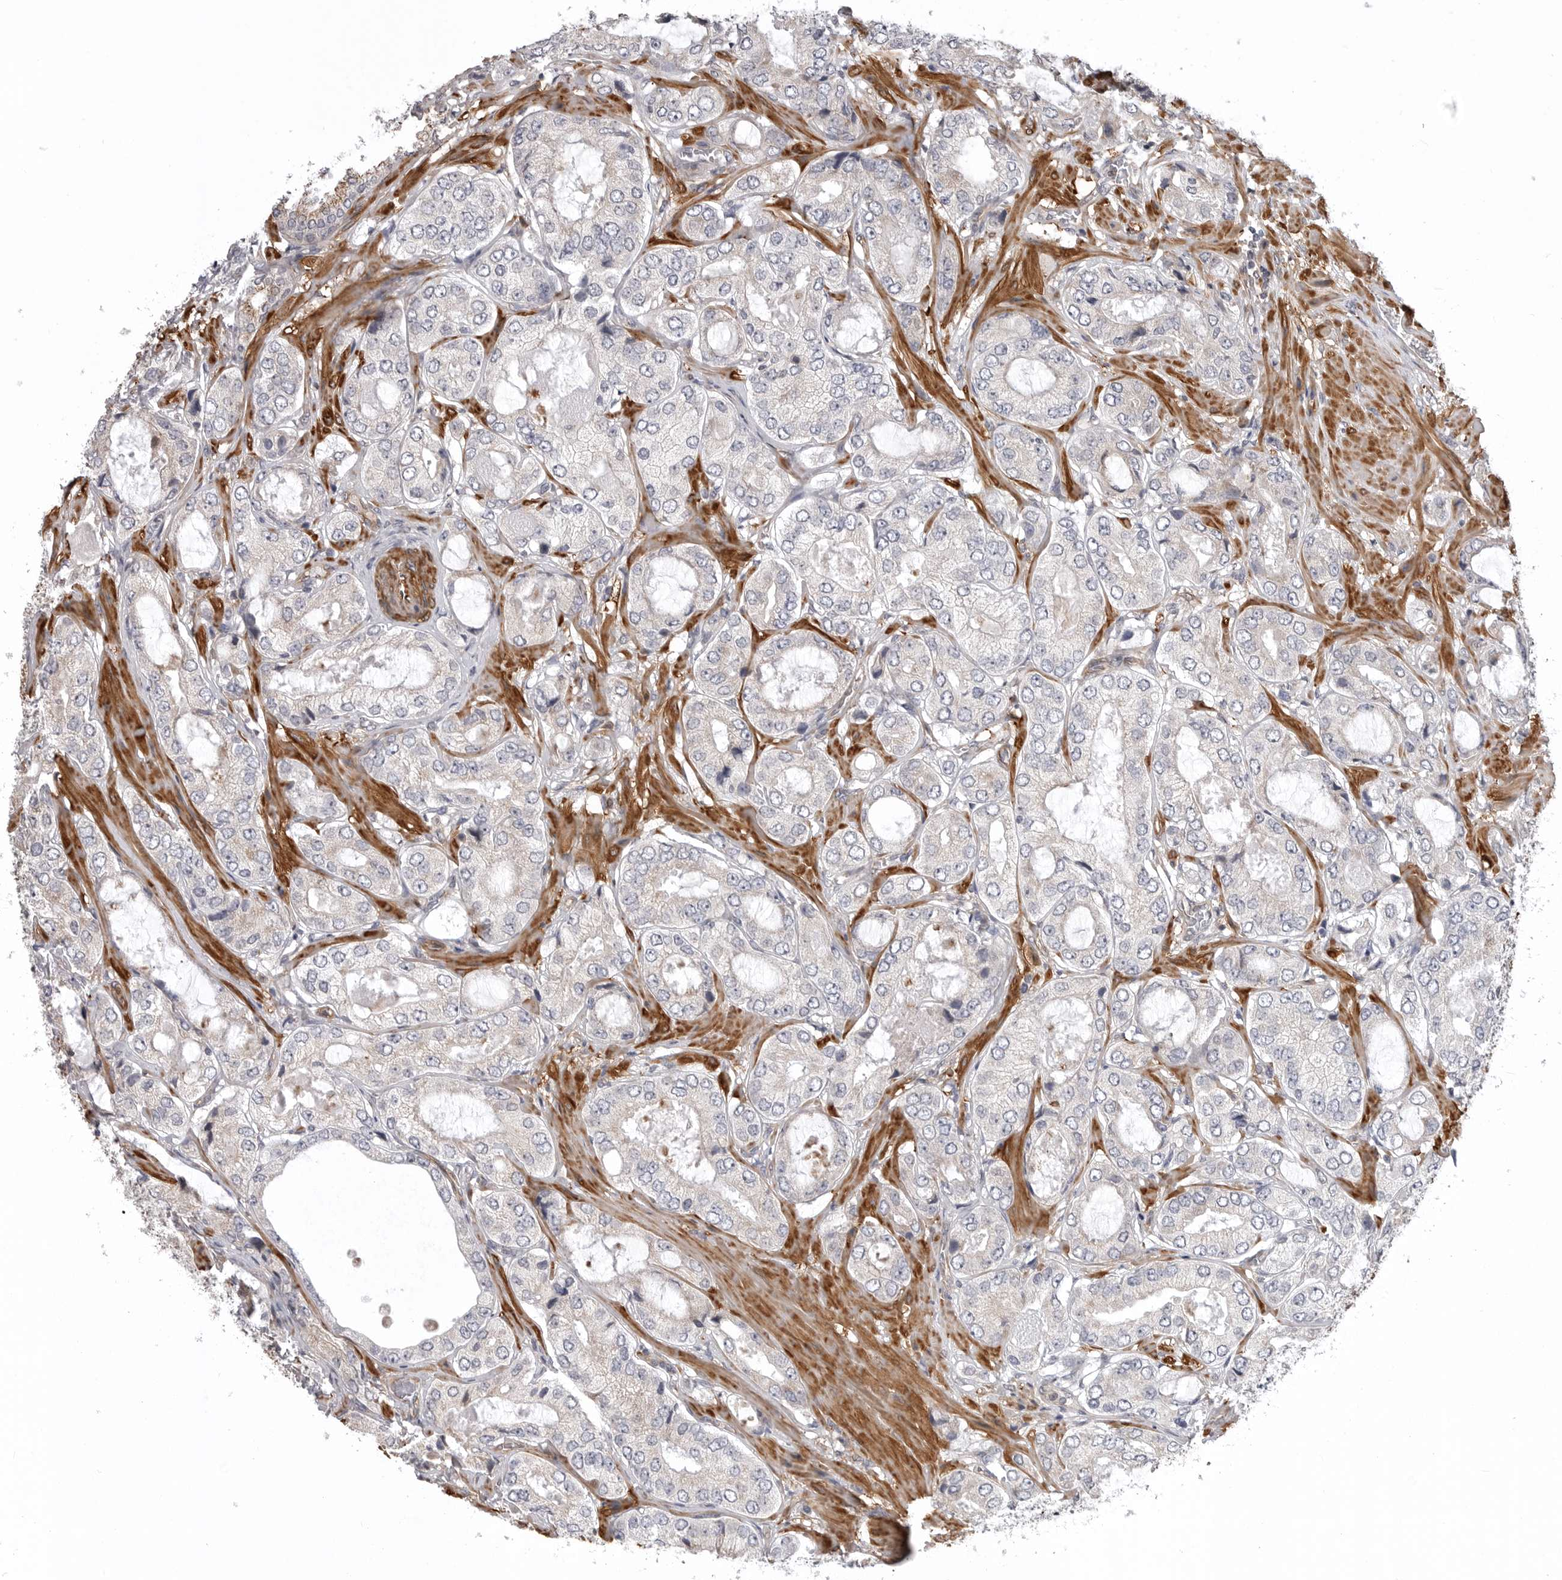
{"staining": {"intensity": "negative", "quantity": "none", "location": "none"}, "tissue": "prostate cancer", "cell_type": "Tumor cells", "image_type": "cancer", "snomed": [{"axis": "morphology", "description": "Adenocarcinoma, High grade"}, {"axis": "topography", "description": "Prostate"}], "caption": "This is an immunohistochemistry photomicrograph of prostate adenocarcinoma (high-grade). There is no staining in tumor cells.", "gene": "SCP2", "patient": {"sex": "male", "age": 59}}